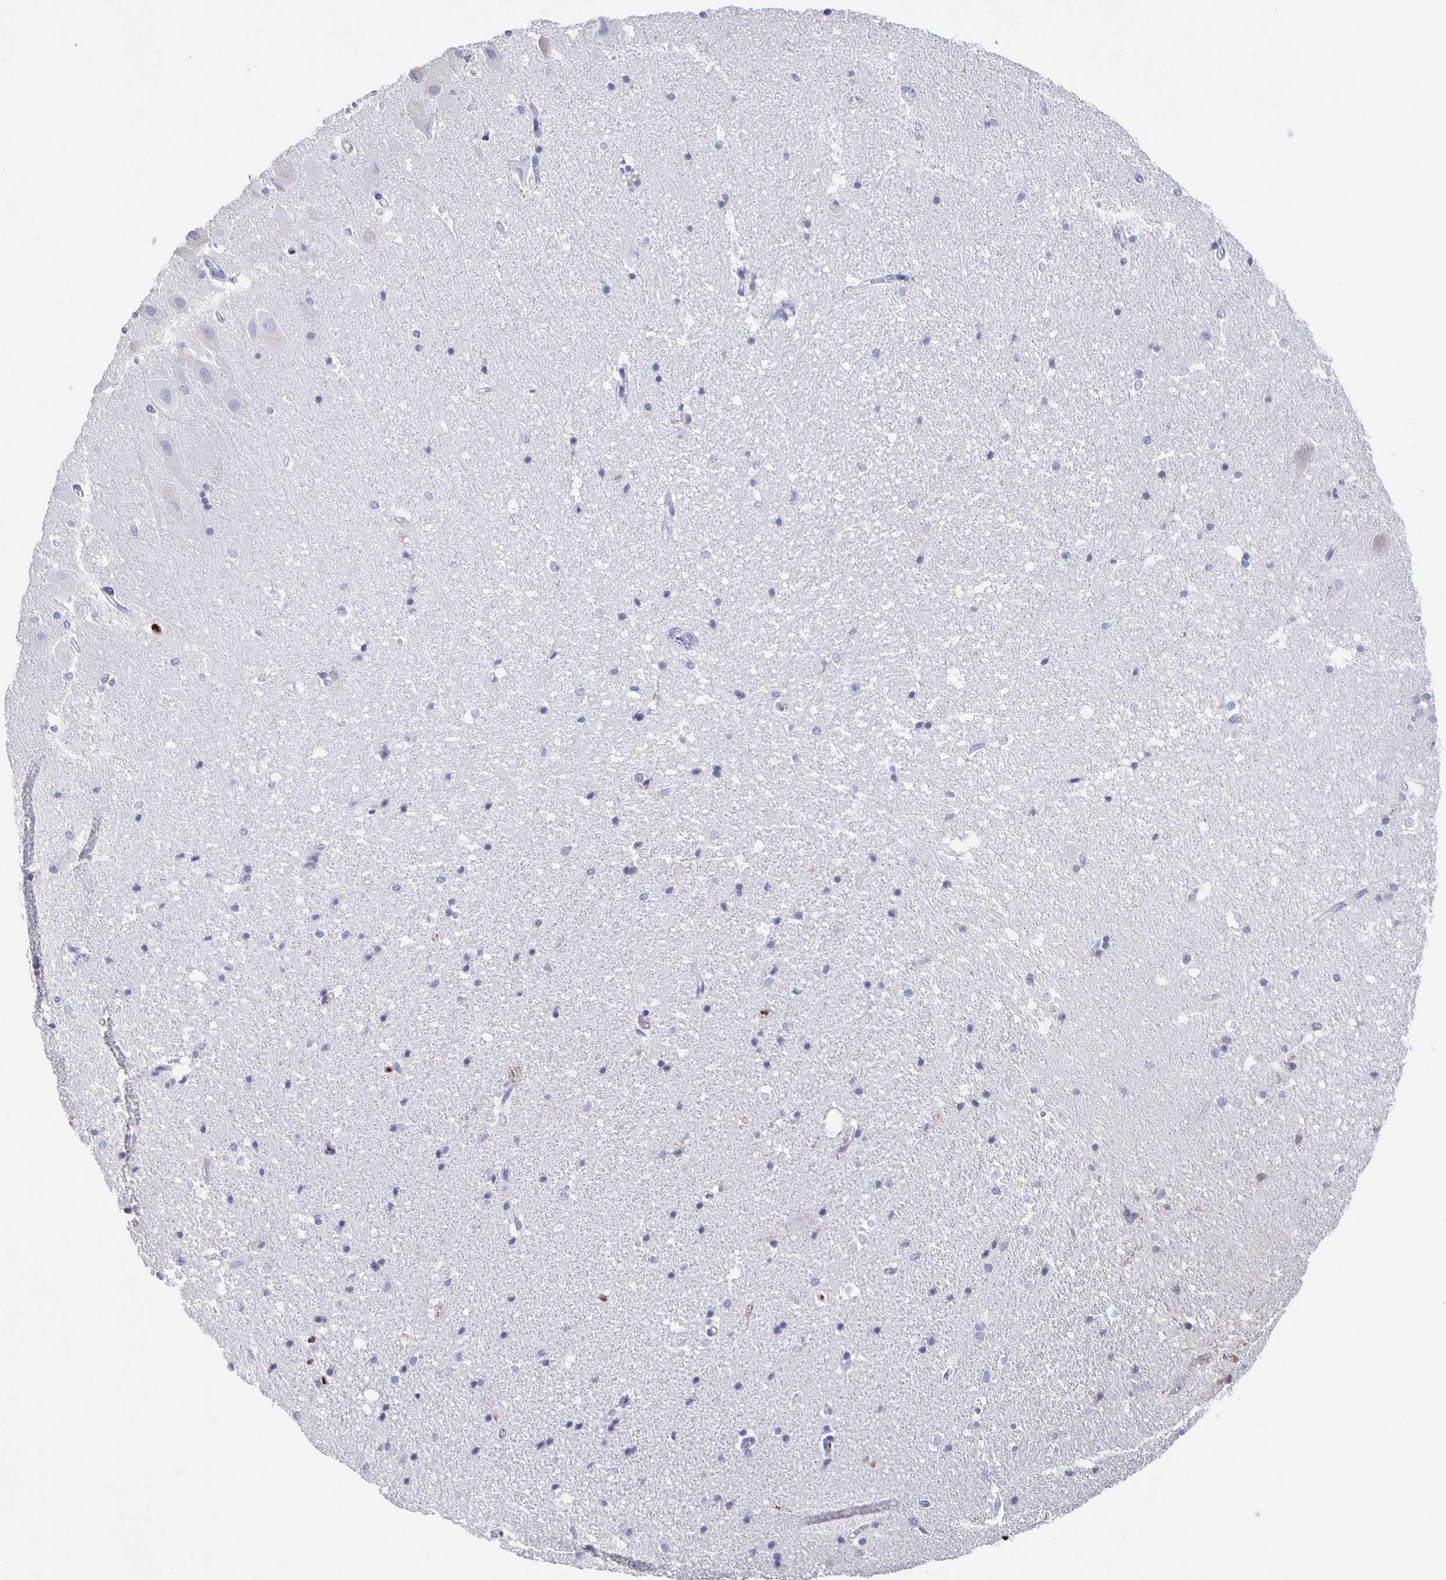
{"staining": {"intensity": "negative", "quantity": "none", "location": "none"}, "tissue": "hippocampus", "cell_type": "Glial cells", "image_type": "normal", "snomed": [{"axis": "morphology", "description": "Normal tissue, NOS"}, {"axis": "topography", "description": "Hippocampus"}], "caption": "The immunohistochemistry histopathology image has no significant expression in glial cells of hippocampus. (Brightfield microscopy of DAB immunohistochemistry (IHC) at high magnification).", "gene": "FGA", "patient": {"sex": "male", "age": 63}}